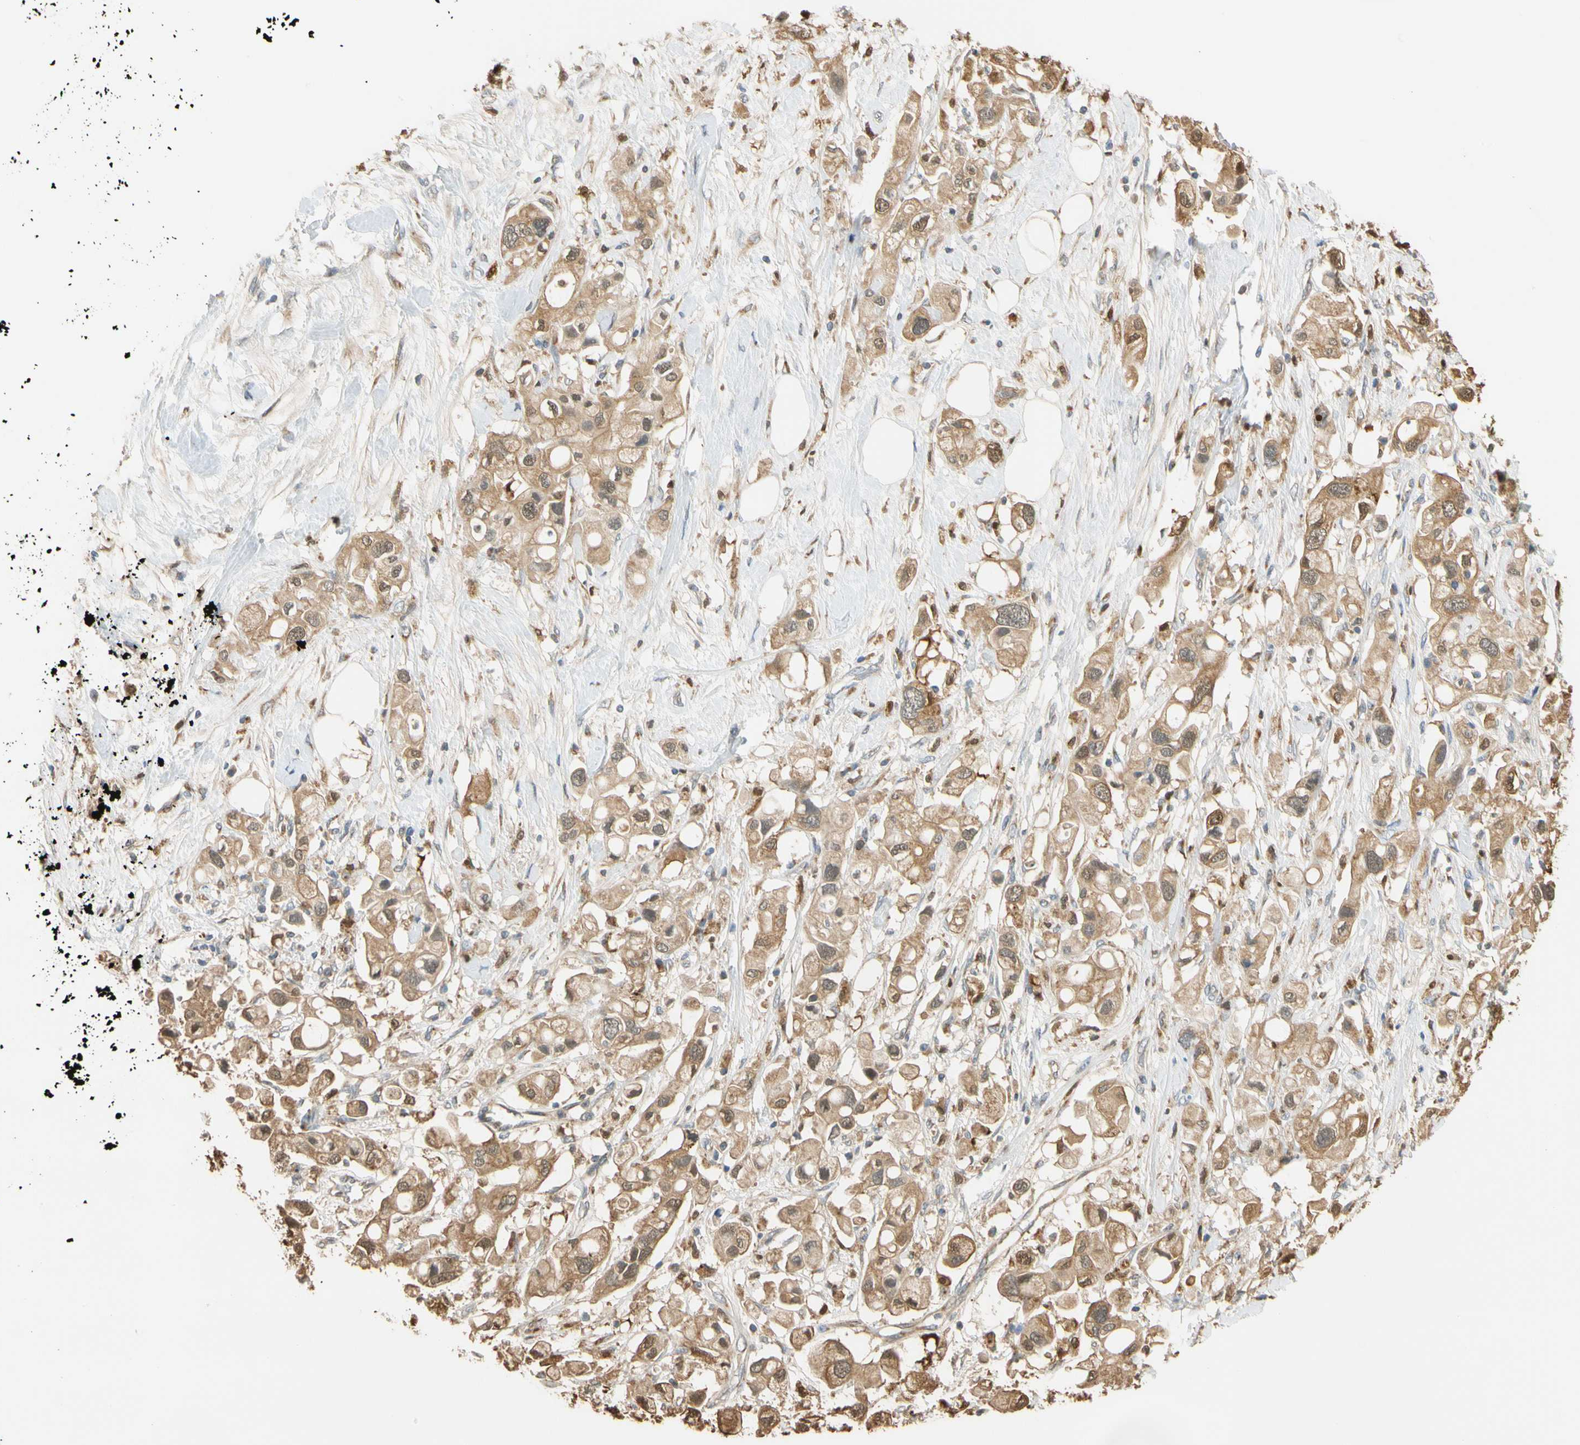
{"staining": {"intensity": "moderate", "quantity": ">75%", "location": "cytoplasmic/membranous"}, "tissue": "pancreatic cancer", "cell_type": "Tumor cells", "image_type": "cancer", "snomed": [{"axis": "morphology", "description": "Adenocarcinoma, NOS"}, {"axis": "topography", "description": "Pancreas"}], "caption": "Immunohistochemical staining of human pancreatic cancer (adenocarcinoma) displays medium levels of moderate cytoplasmic/membranous protein positivity in about >75% of tumor cells. (DAB = brown stain, brightfield microscopy at high magnification).", "gene": "GPSM2", "patient": {"sex": "female", "age": 56}}